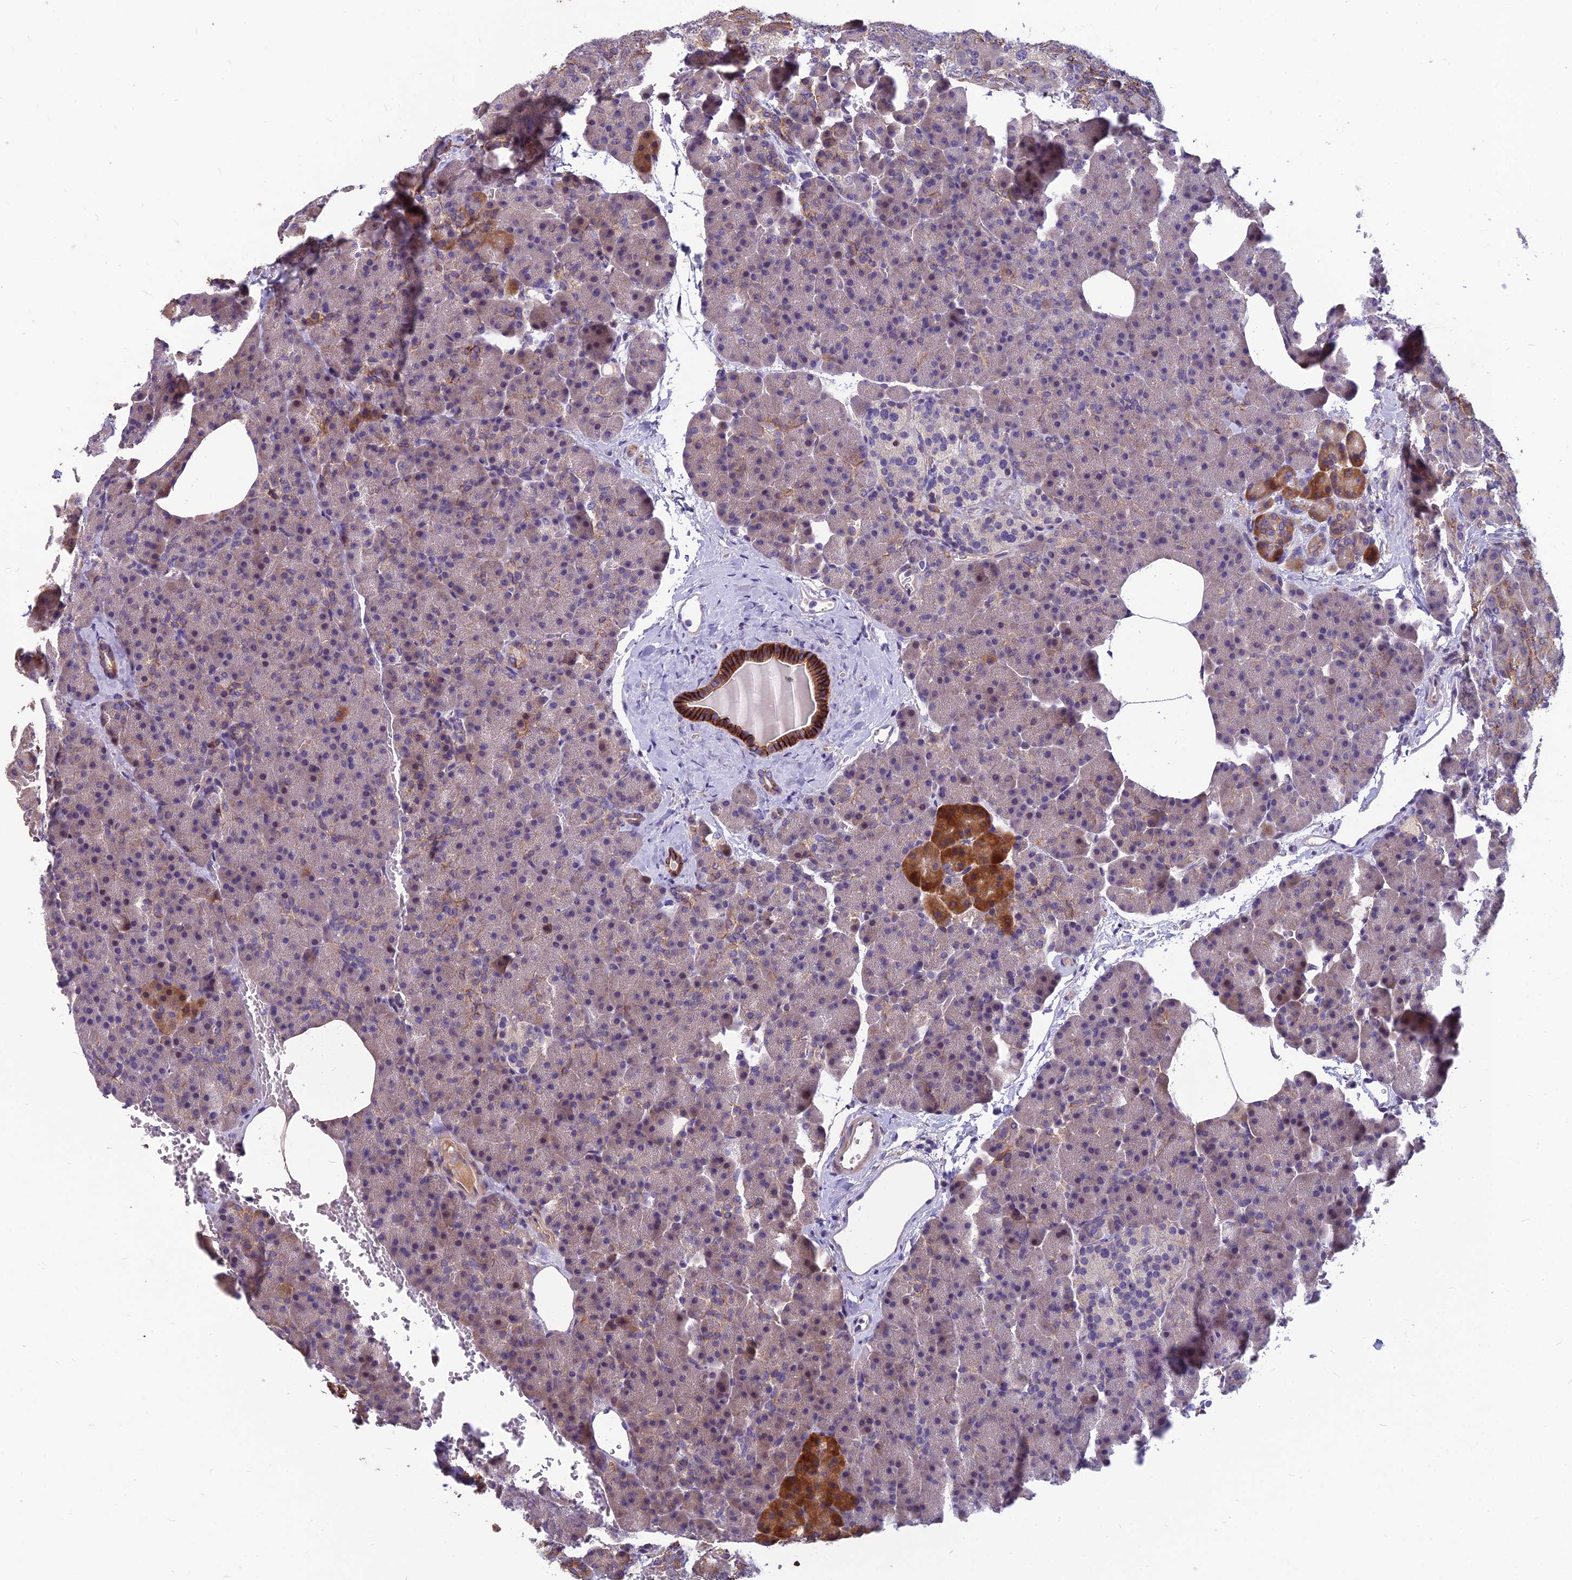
{"staining": {"intensity": "strong", "quantity": "<25%", "location": "cytoplasmic/membranous"}, "tissue": "pancreas", "cell_type": "Exocrine glandular cells", "image_type": "normal", "snomed": [{"axis": "morphology", "description": "Normal tissue, NOS"}, {"axis": "morphology", "description": "Carcinoid, malignant, NOS"}, {"axis": "topography", "description": "Pancreas"}], "caption": "Unremarkable pancreas displays strong cytoplasmic/membranous staining in approximately <25% of exocrine glandular cells The protein is stained brown, and the nuclei are stained in blue (DAB (3,3'-diaminobenzidine) IHC with brightfield microscopy, high magnification)..", "gene": "TSPAN15", "patient": {"sex": "female", "age": 35}}